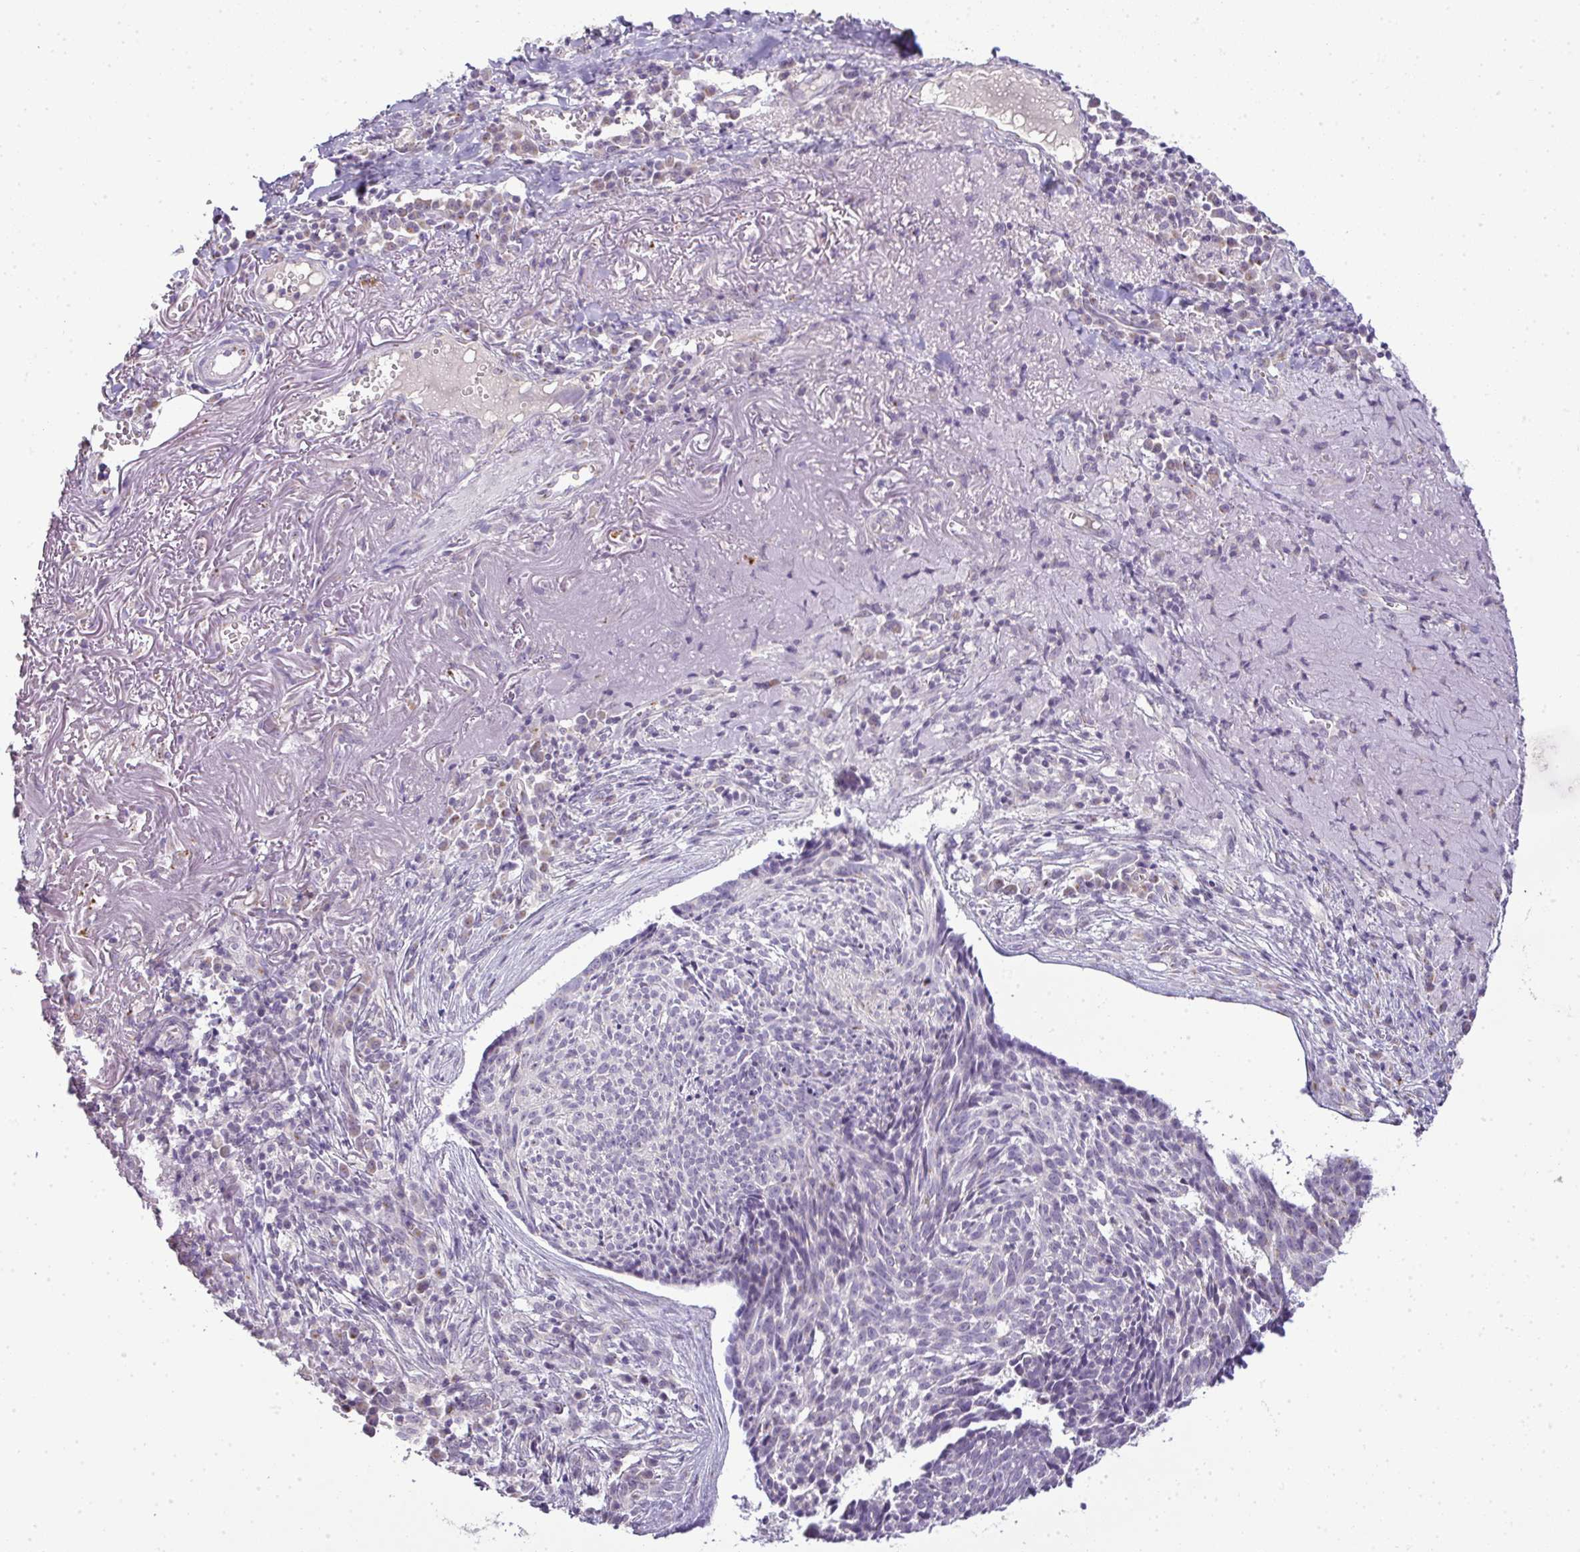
{"staining": {"intensity": "negative", "quantity": "none", "location": "none"}, "tissue": "skin cancer", "cell_type": "Tumor cells", "image_type": "cancer", "snomed": [{"axis": "morphology", "description": "Basal cell carcinoma"}, {"axis": "topography", "description": "Skin"}, {"axis": "topography", "description": "Skin of face"}], "caption": "IHC of human skin basal cell carcinoma reveals no positivity in tumor cells. Brightfield microscopy of IHC stained with DAB (3,3'-diaminobenzidine) (brown) and hematoxylin (blue), captured at high magnification.", "gene": "CMPK1", "patient": {"sex": "female", "age": 95}}